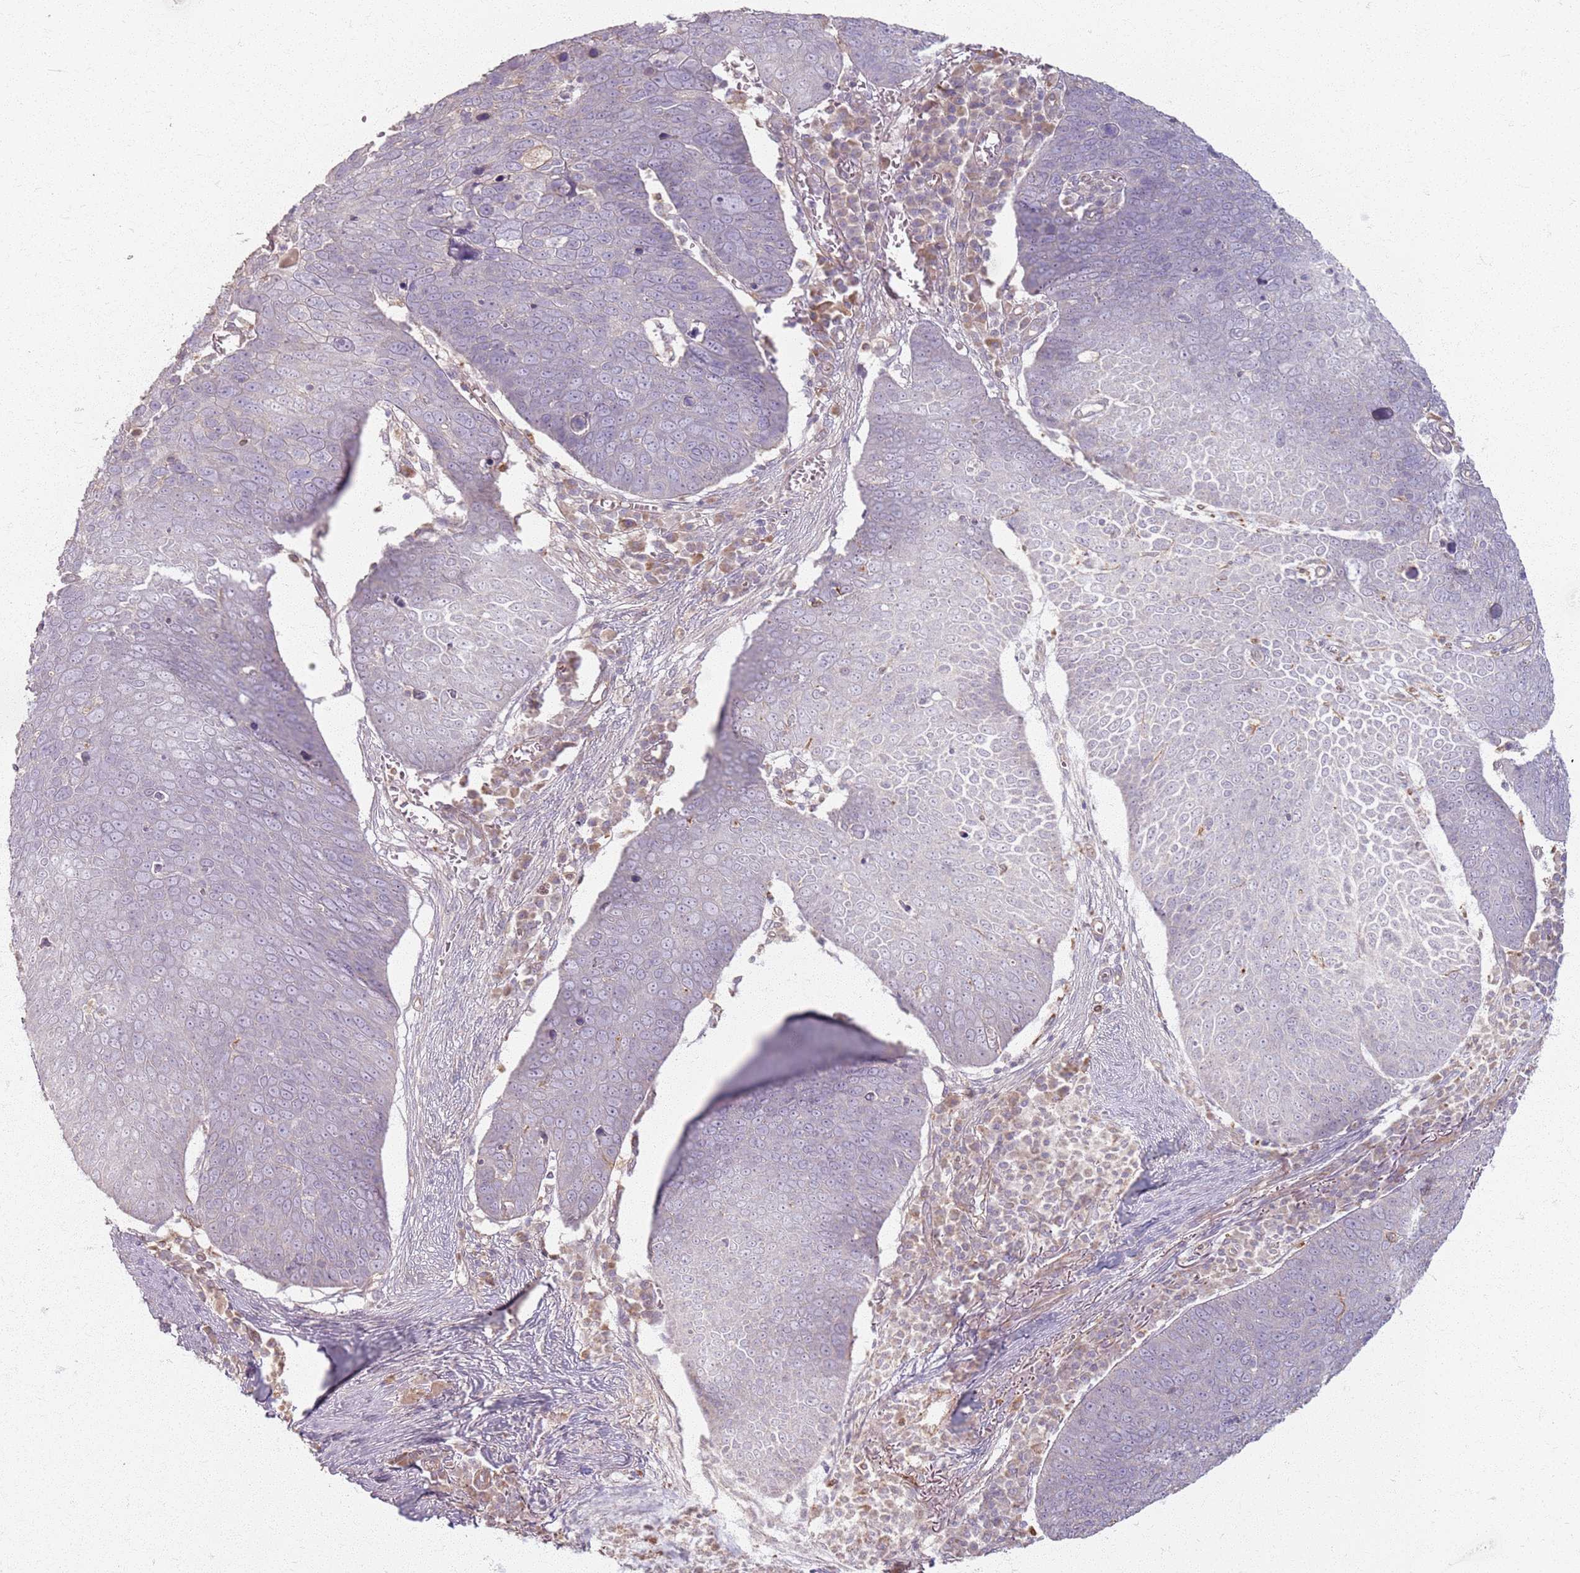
{"staining": {"intensity": "negative", "quantity": "none", "location": "none"}, "tissue": "skin cancer", "cell_type": "Tumor cells", "image_type": "cancer", "snomed": [{"axis": "morphology", "description": "Squamous cell carcinoma, NOS"}, {"axis": "topography", "description": "Skin"}], "caption": "IHC of human squamous cell carcinoma (skin) reveals no expression in tumor cells.", "gene": "KCNA5", "patient": {"sex": "male", "age": 71}}